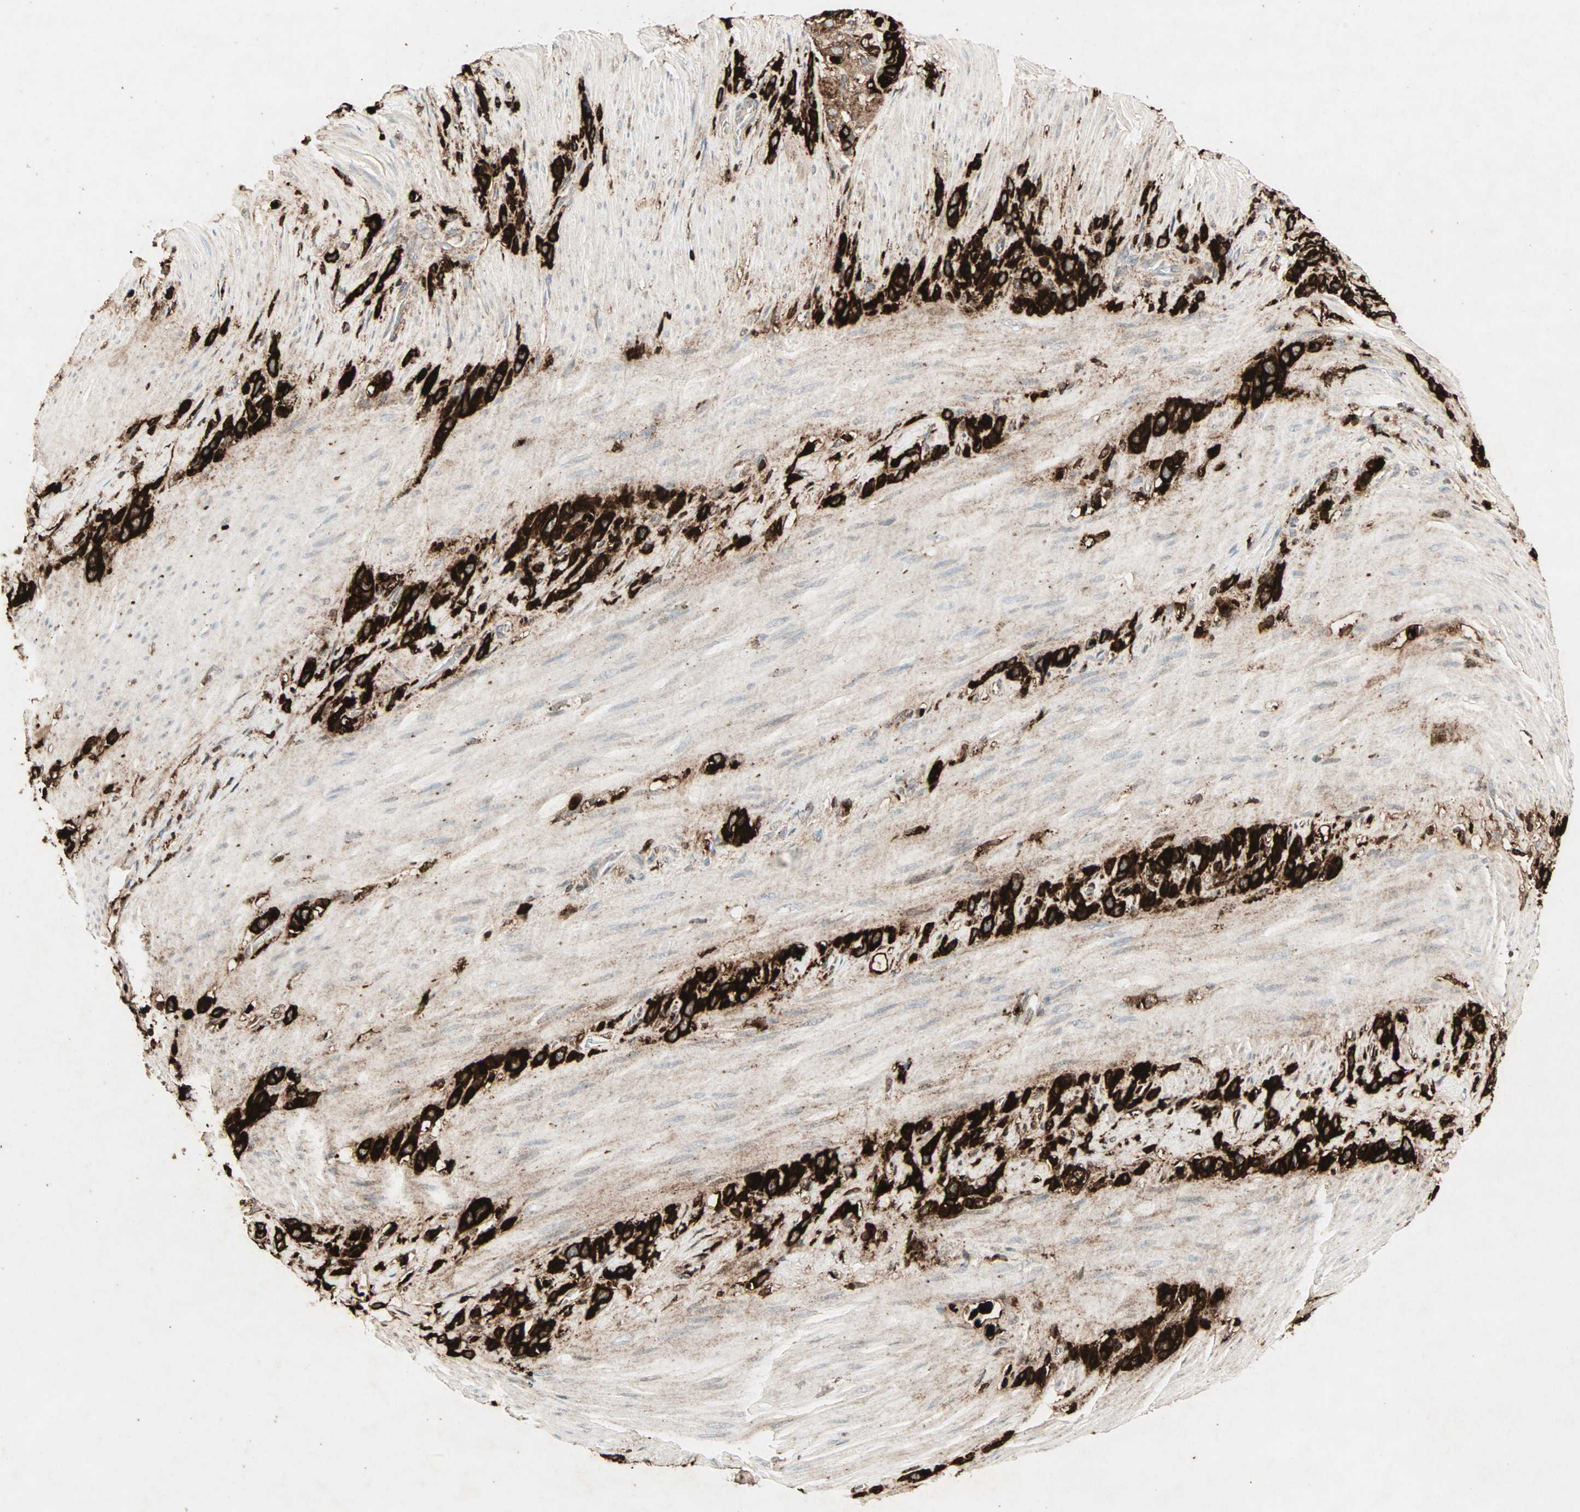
{"staining": {"intensity": "strong", "quantity": ">75%", "location": "cytoplasmic/membranous"}, "tissue": "stomach cancer", "cell_type": "Tumor cells", "image_type": "cancer", "snomed": [{"axis": "morphology", "description": "Normal tissue, NOS"}, {"axis": "morphology", "description": "Adenocarcinoma, NOS"}, {"axis": "morphology", "description": "Adenocarcinoma, High grade"}, {"axis": "topography", "description": "Stomach, upper"}, {"axis": "topography", "description": "Stomach"}], "caption": "IHC (DAB (3,3'-diaminobenzidine)) staining of stomach cancer (adenocarcinoma (high-grade)) displays strong cytoplasmic/membranous protein staining in about >75% of tumor cells.", "gene": "CEACAM6", "patient": {"sex": "female", "age": 65}}